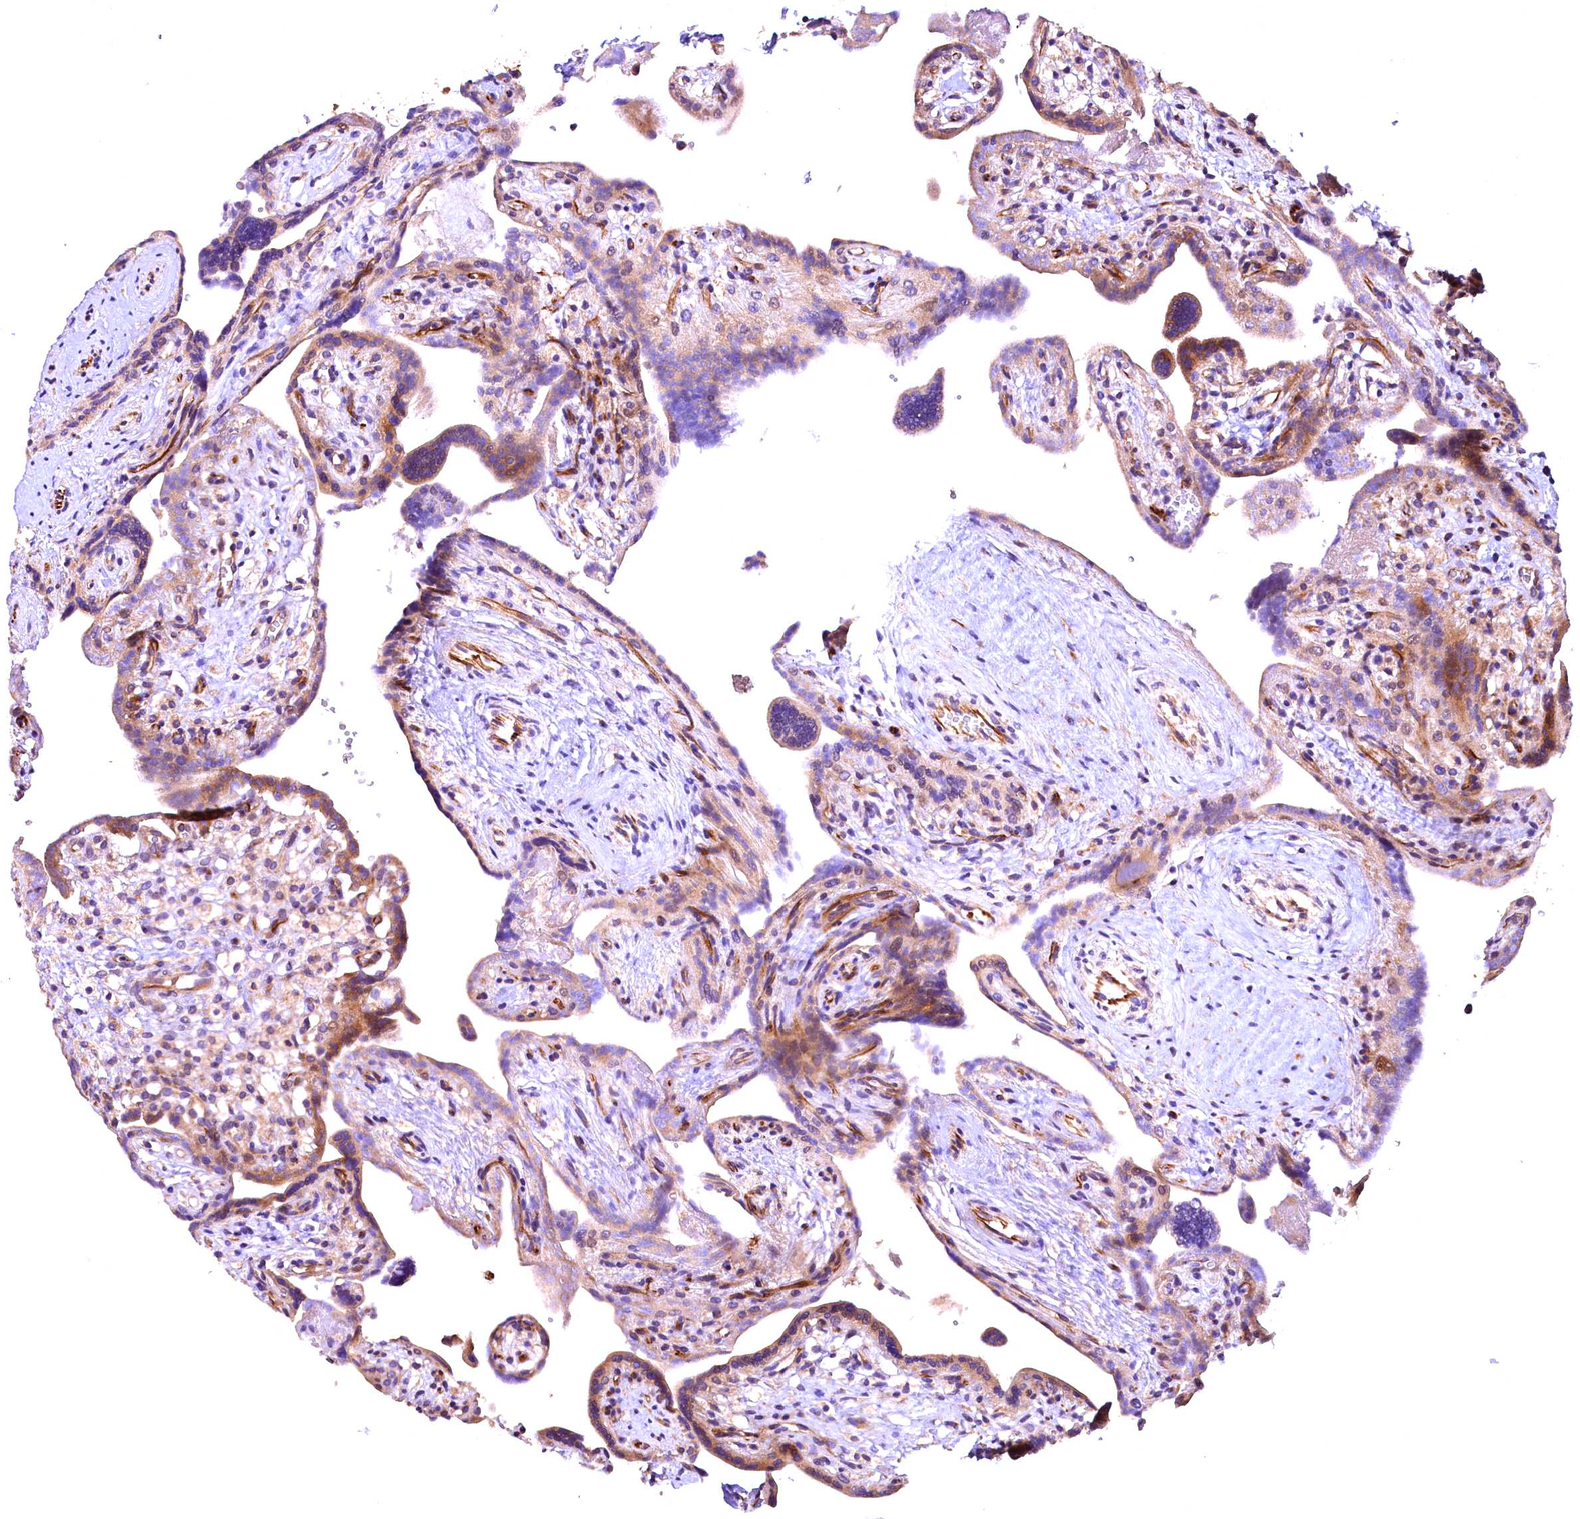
{"staining": {"intensity": "moderate", "quantity": "25%-75%", "location": "cytoplasmic/membranous"}, "tissue": "placenta", "cell_type": "Trophoblastic cells", "image_type": "normal", "snomed": [{"axis": "morphology", "description": "Normal tissue, NOS"}, {"axis": "topography", "description": "Placenta"}], "caption": "Moderate cytoplasmic/membranous expression for a protein is seen in approximately 25%-75% of trophoblastic cells of normal placenta using IHC.", "gene": "RPUSD2", "patient": {"sex": "female", "age": 37}}